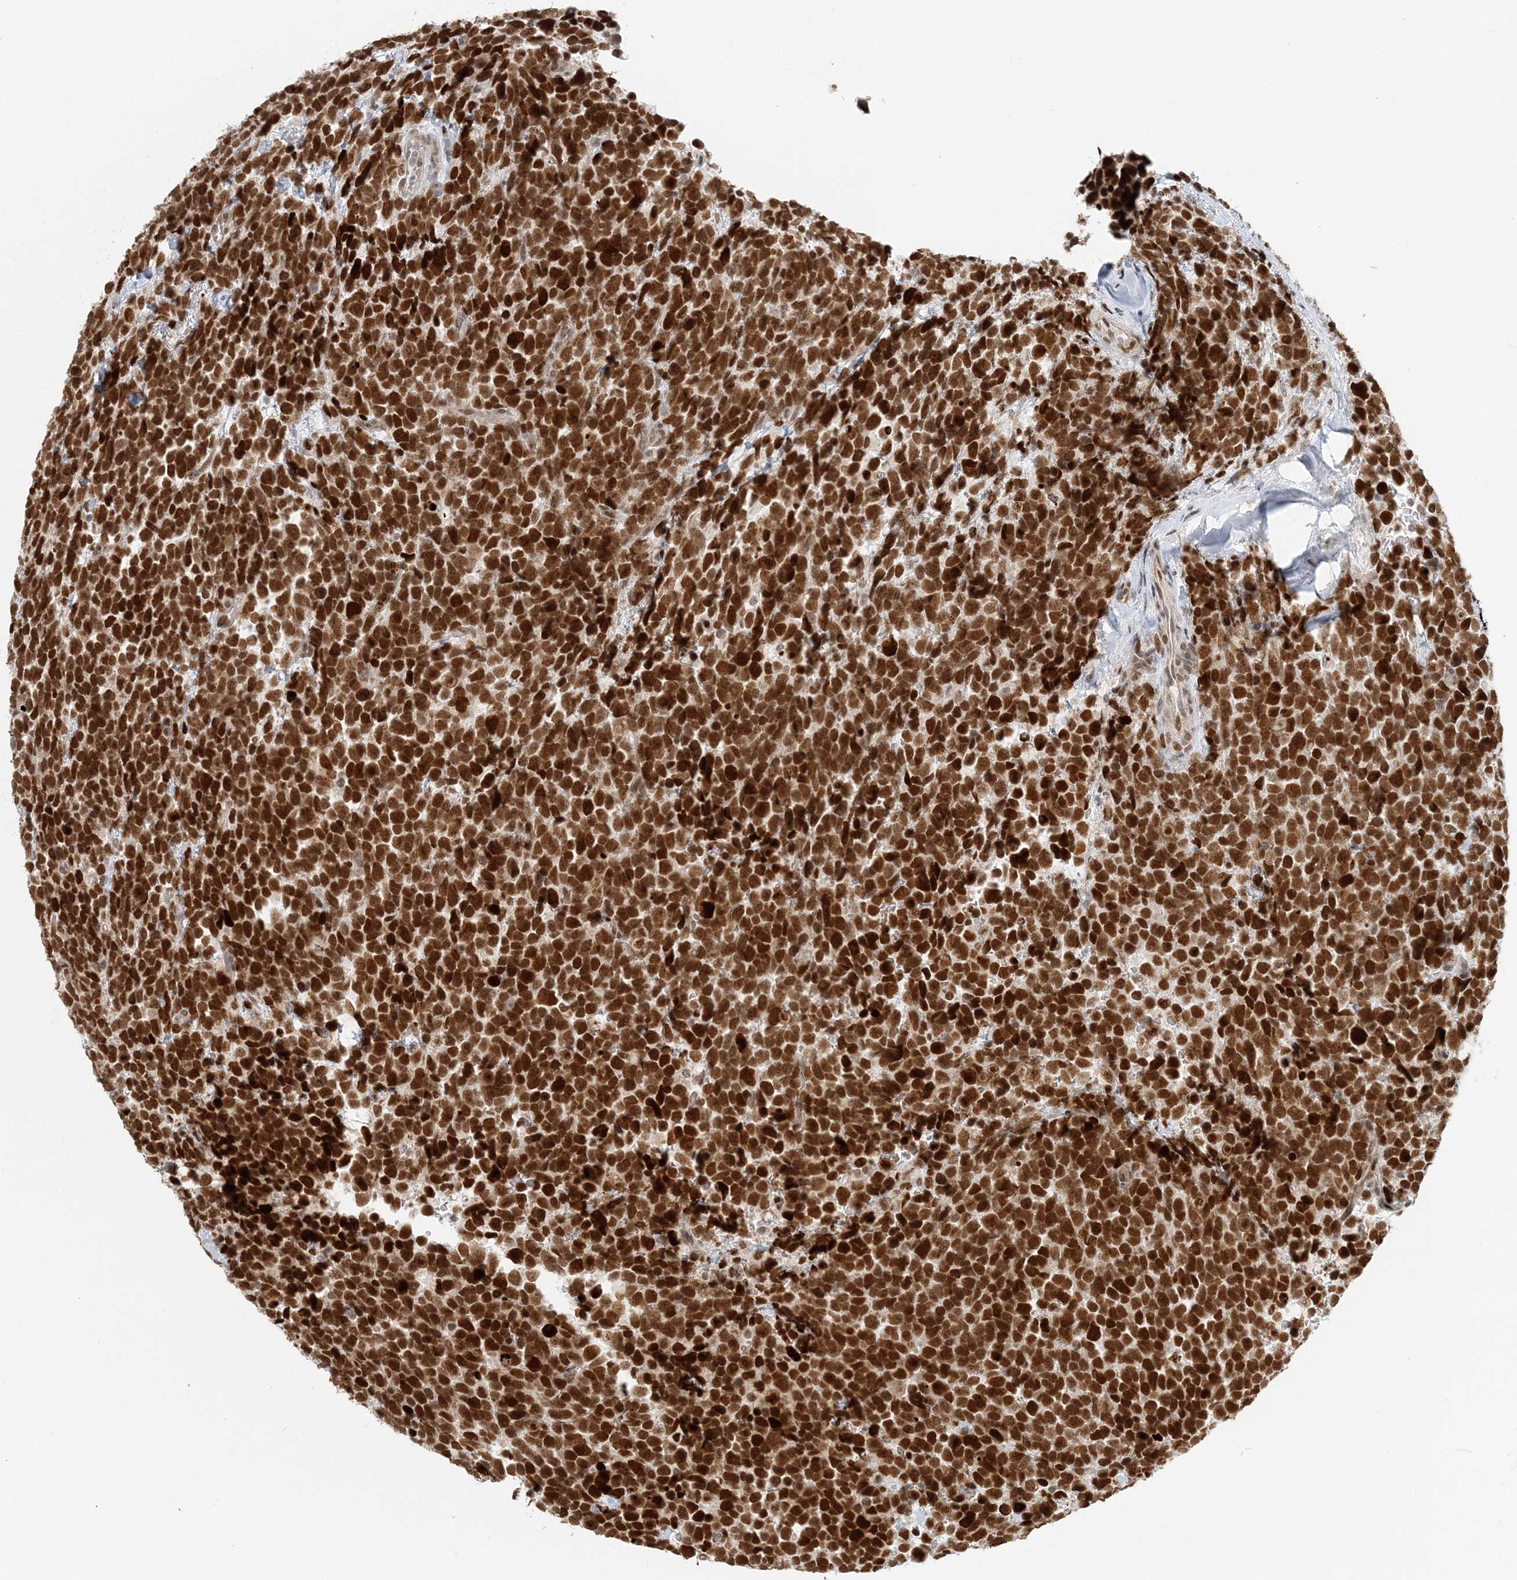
{"staining": {"intensity": "strong", "quantity": ">75%", "location": "nuclear"}, "tissue": "urothelial cancer", "cell_type": "Tumor cells", "image_type": "cancer", "snomed": [{"axis": "morphology", "description": "Urothelial carcinoma, High grade"}, {"axis": "topography", "description": "Urinary bladder"}], "caption": "Human urothelial carcinoma (high-grade) stained with a protein marker reveals strong staining in tumor cells.", "gene": "BAZ1B", "patient": {"sex": "female", "age": 82}}